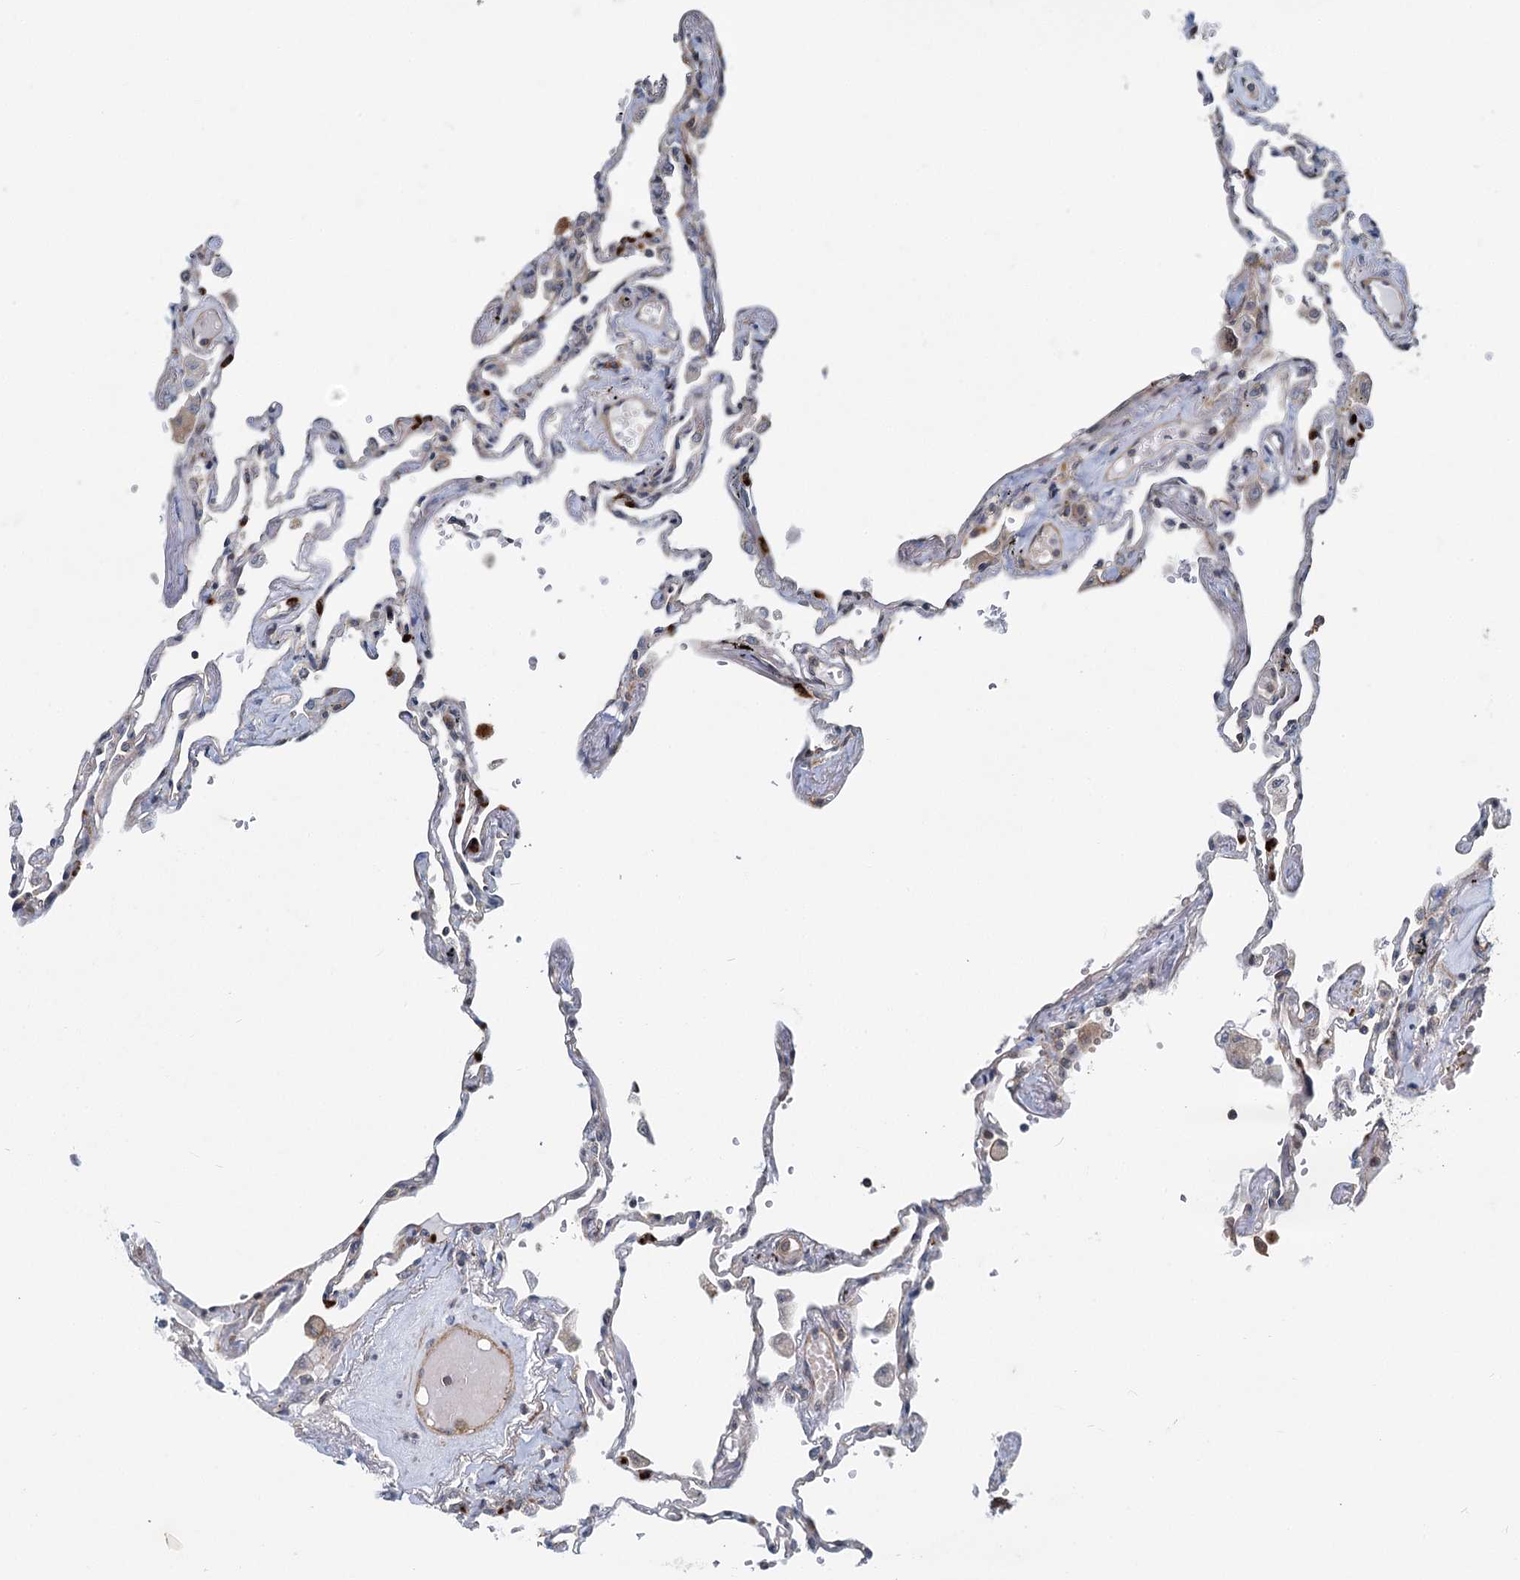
{"staining": {"intensity": "strong", "quantity": "<25%", "location": "nuclear"}, "tissue": "lung", "cell_type": "Alveolar cells", "image_type": "normal", "snomed": [{"axis": "morphology", "description": "Normal tissue, NOS"}, {"axis": "topography", "description": "Lung"}], "caption": "Unremarkable lung shows strong nuclear expression in about <25% of alveolar cells (DAB IHC, brown staining for protein, blue staining for nuclei)..", "gene": "ADCY2", "patient": {"sex": "female", "age": 67}}